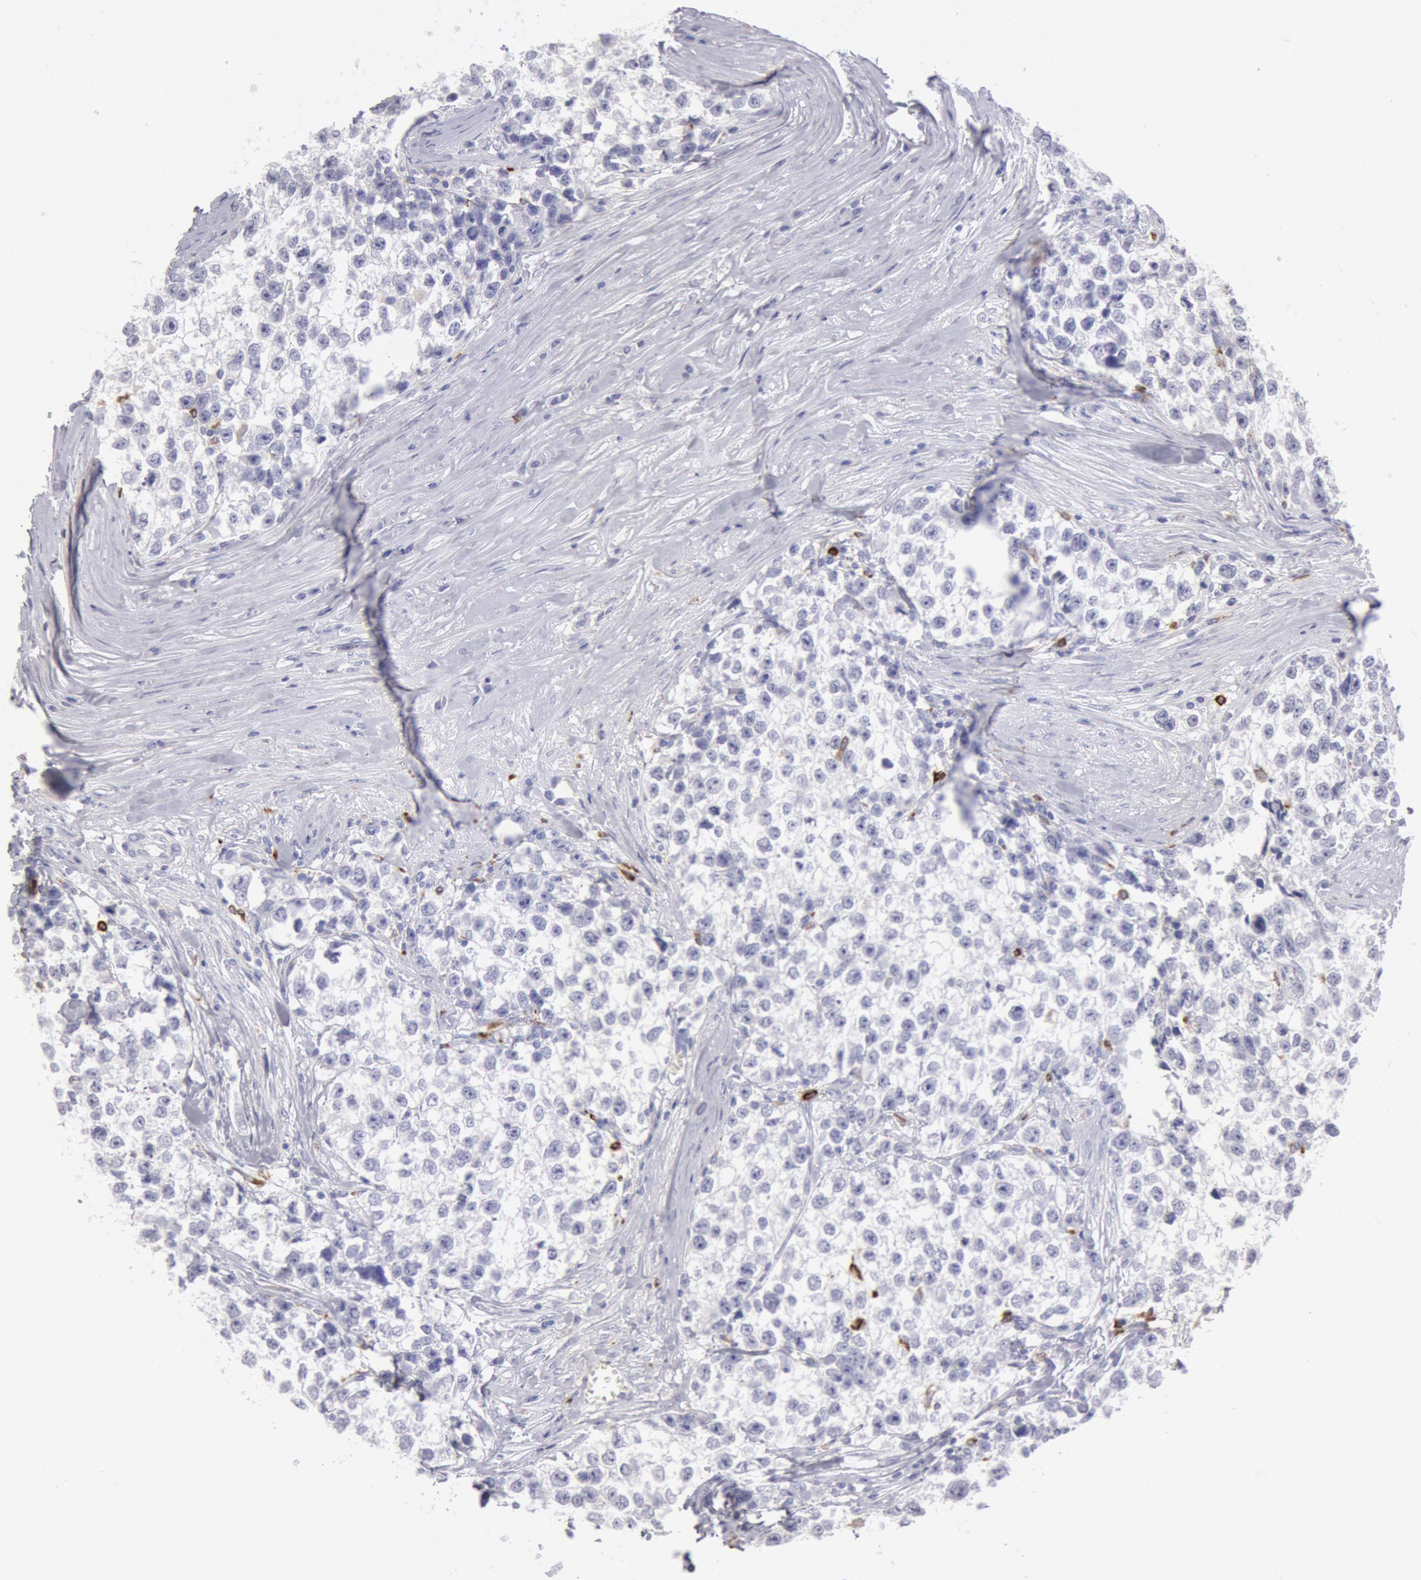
{"staining": {"intensity": "negative", "quantity": "none", "location": "none"}, "tissue": "testis cancer", "cell_type": "Tumor cells", "image_type": "cancer", "snomed": [{"axis": "morphology", "description": "Seminoma, NOS"}, {"axis": "morphology", "description": "Carcinoma, Embryonal, NOS"}, {"axis": "topography", "description": "Testis"}], "caption": "Tumor cells show no significant protein positivity in testis cancer. (Brightfield microscopy of DAB immunohistochemistry at high magnification).", "gene": "FCN1", "patient": {"sex": "male", "age": 30}}